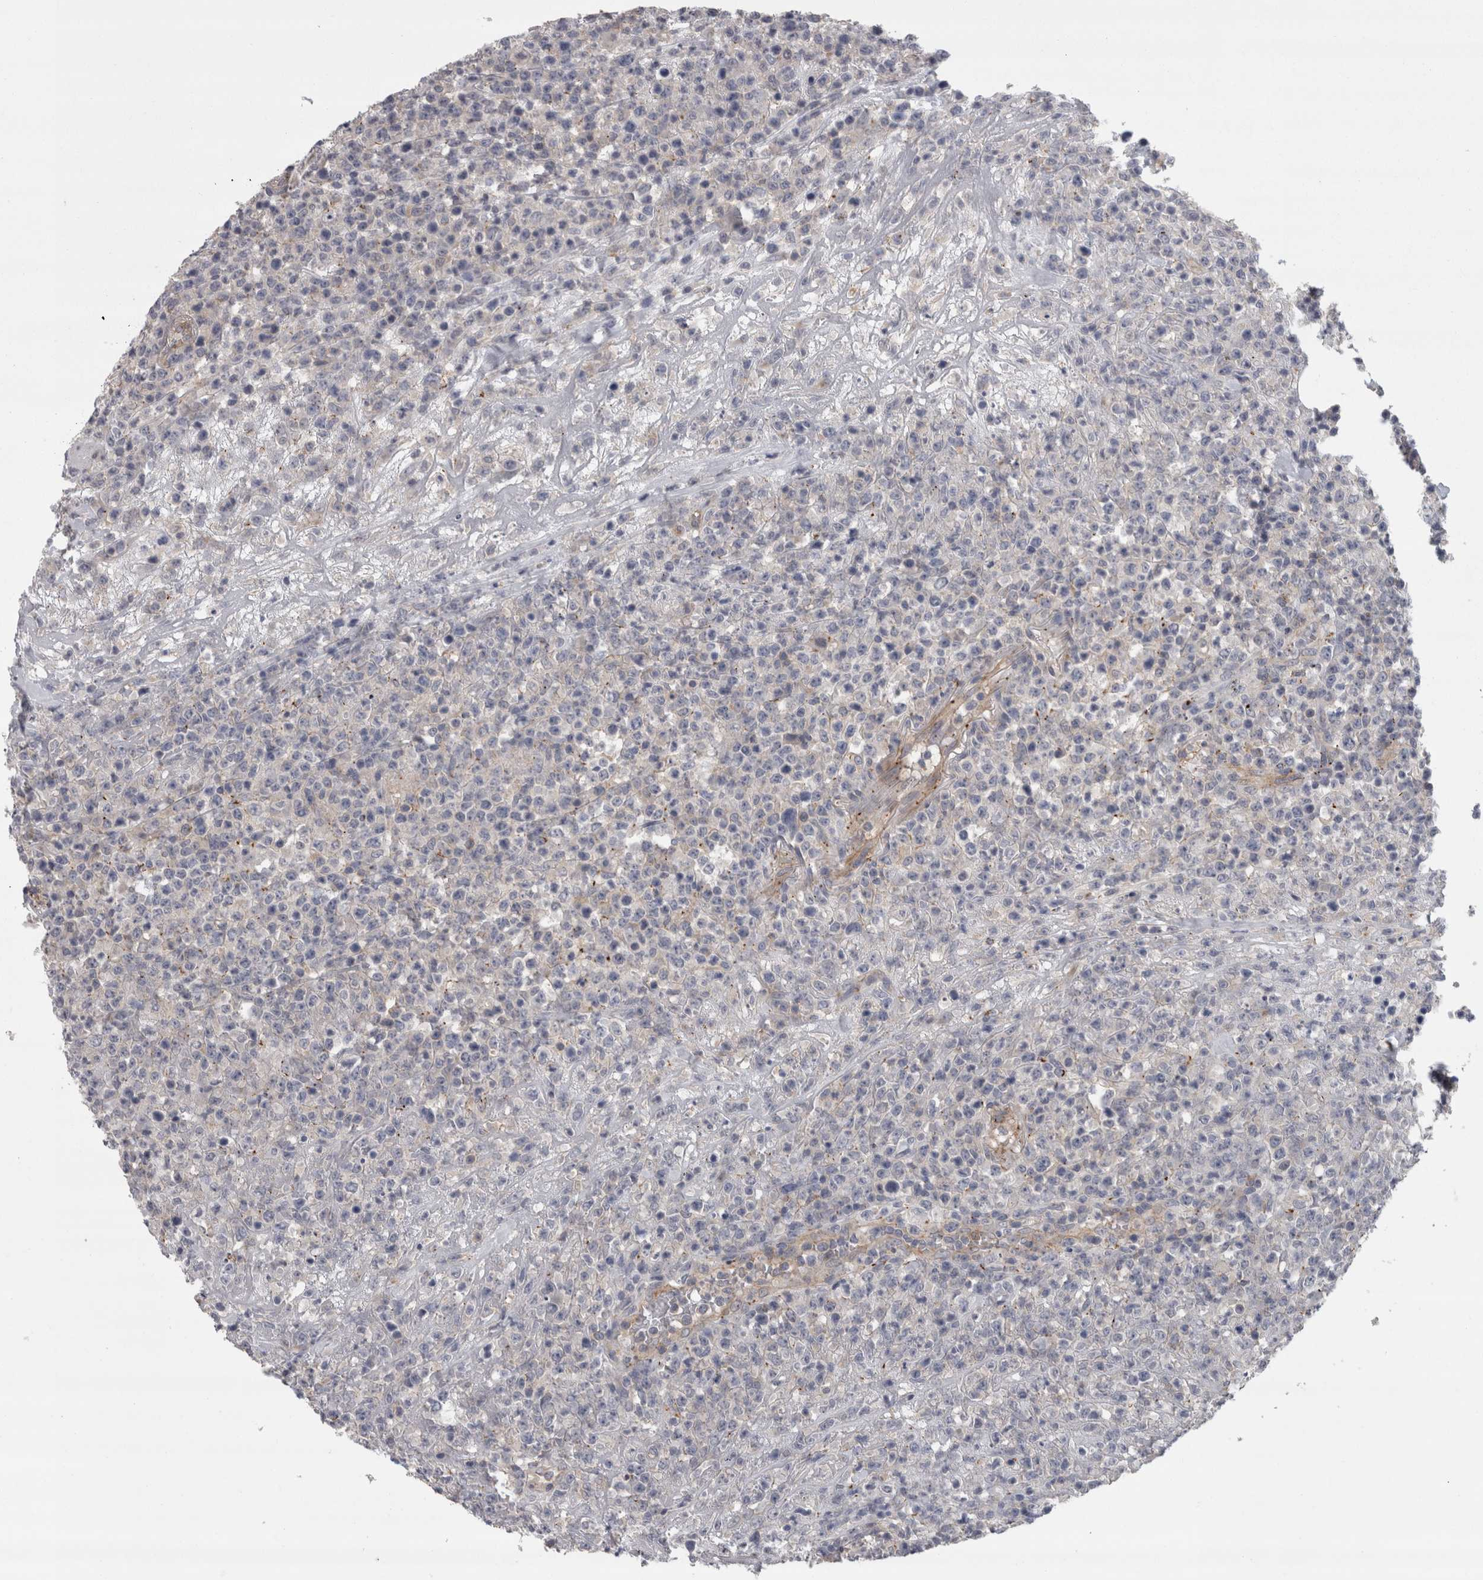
{"staining": {"intensity": "negative", "quantity": "none", "location": "none"}, "tissue": "lymphoma", "cell_type": "Tumor cells", "image_type": "cancer", "snomed": [{"axis": "morphology", "description": "Malignant lymphoma, non-Hodgkin's type, High grade"}, {"axis": "topography", "description": "Colon"}], "caption": "An IHC image of lymphoma is shown. There is no staining in tumor cells of lymphoma.", "gene": "LYZL6", "patient": {"sex": "female", "age": 53}}